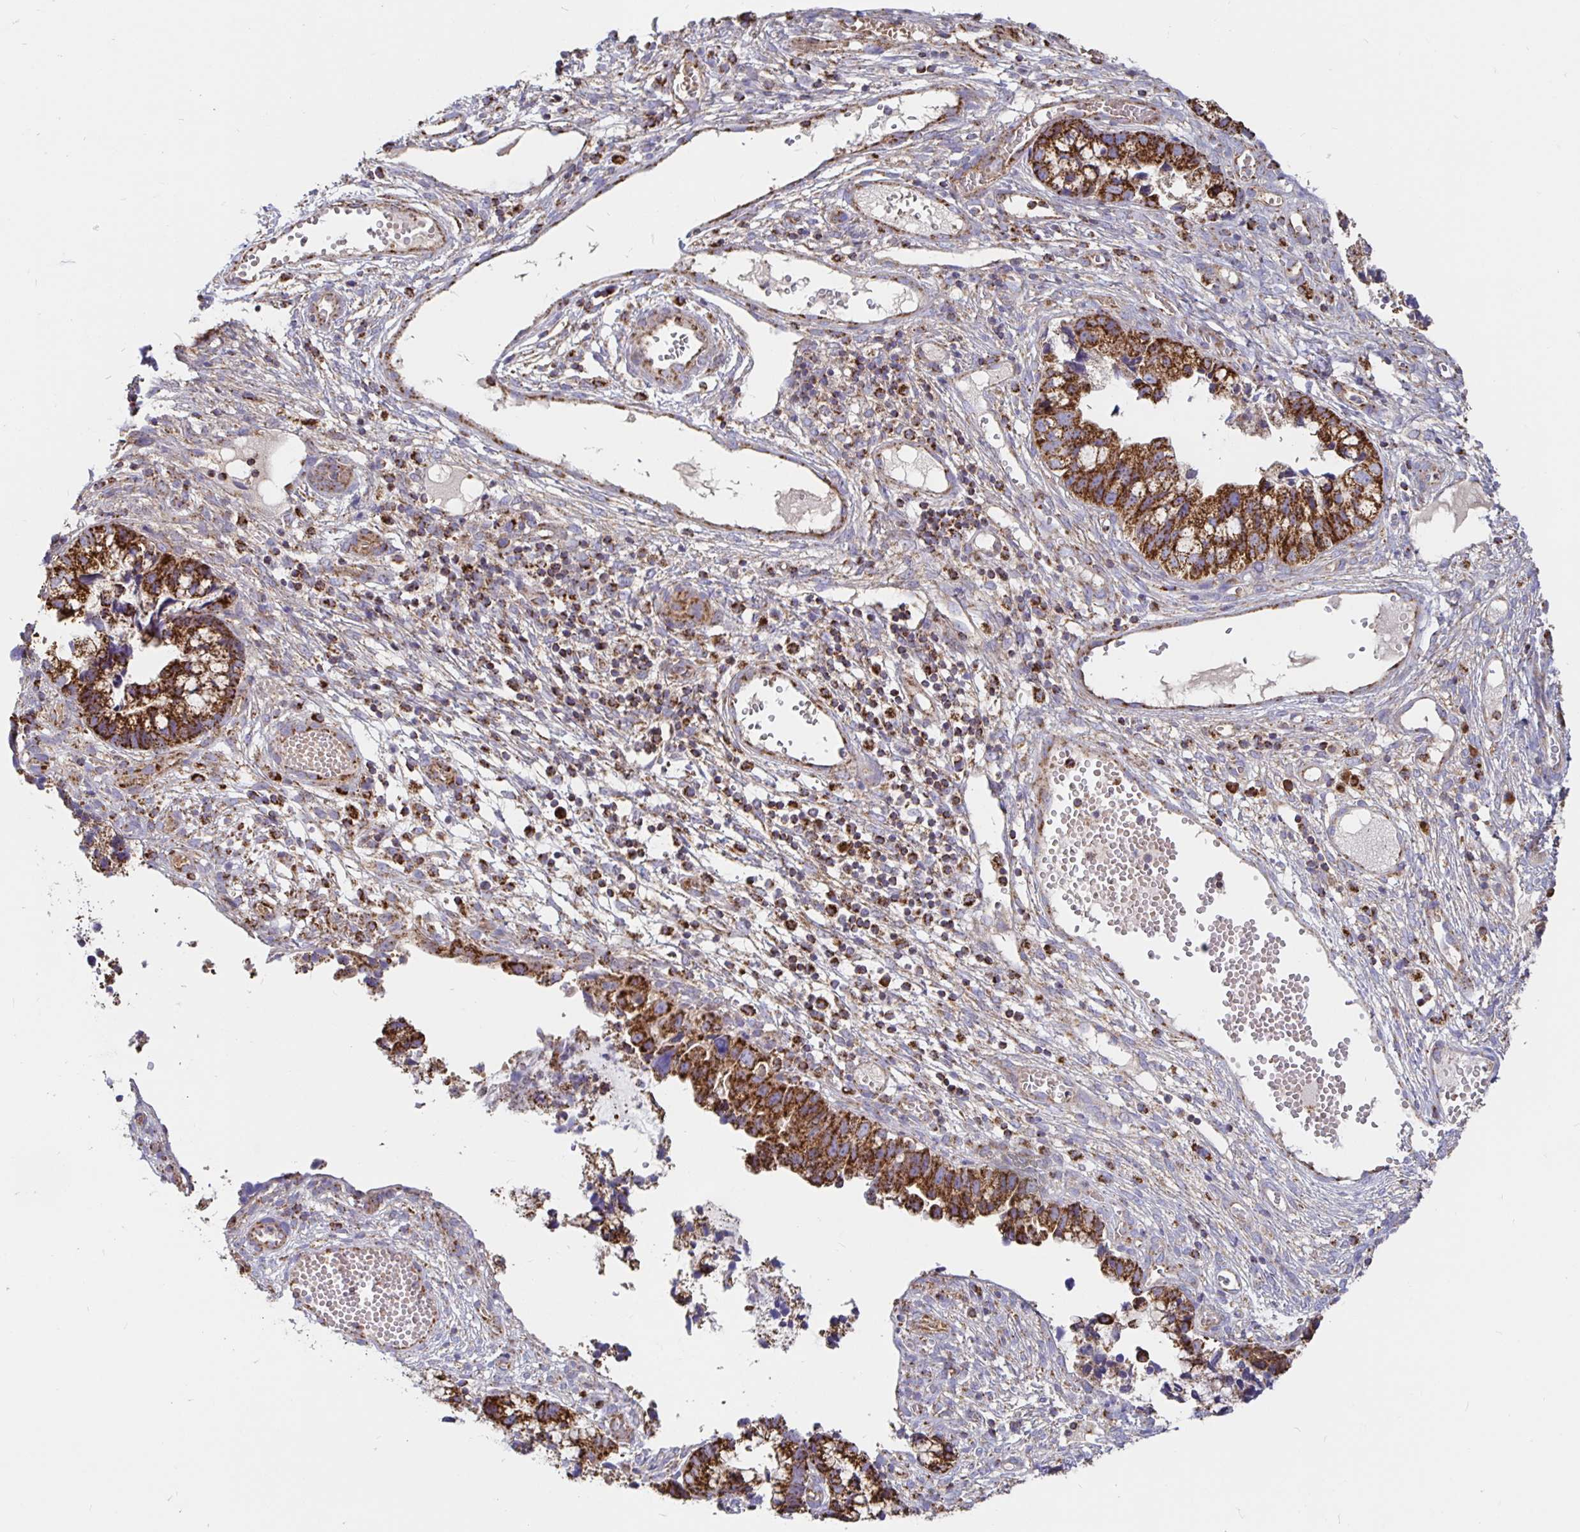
{"staining": {"intensity": "strong", "quantity": ">75%", "location": "cytoplasmic/membranous"}, "tissue": "cervical cancer", "cell_type": "Tumor cells", "image_type": "cancer", "snomed": [{"axis": "morphology", "description": "Adenocarcinoma, NOS"}, {"axis": "topography", "description": "Cervix"}], "caption": "About >75% of tumor cells in cervical cancer exhibit strong cytoplasmic/membranous protein positivity as visualized by brown immunohistochemical staining.", "gene": "PRDX3", "patient": {"sex": "female", "age": 44}}